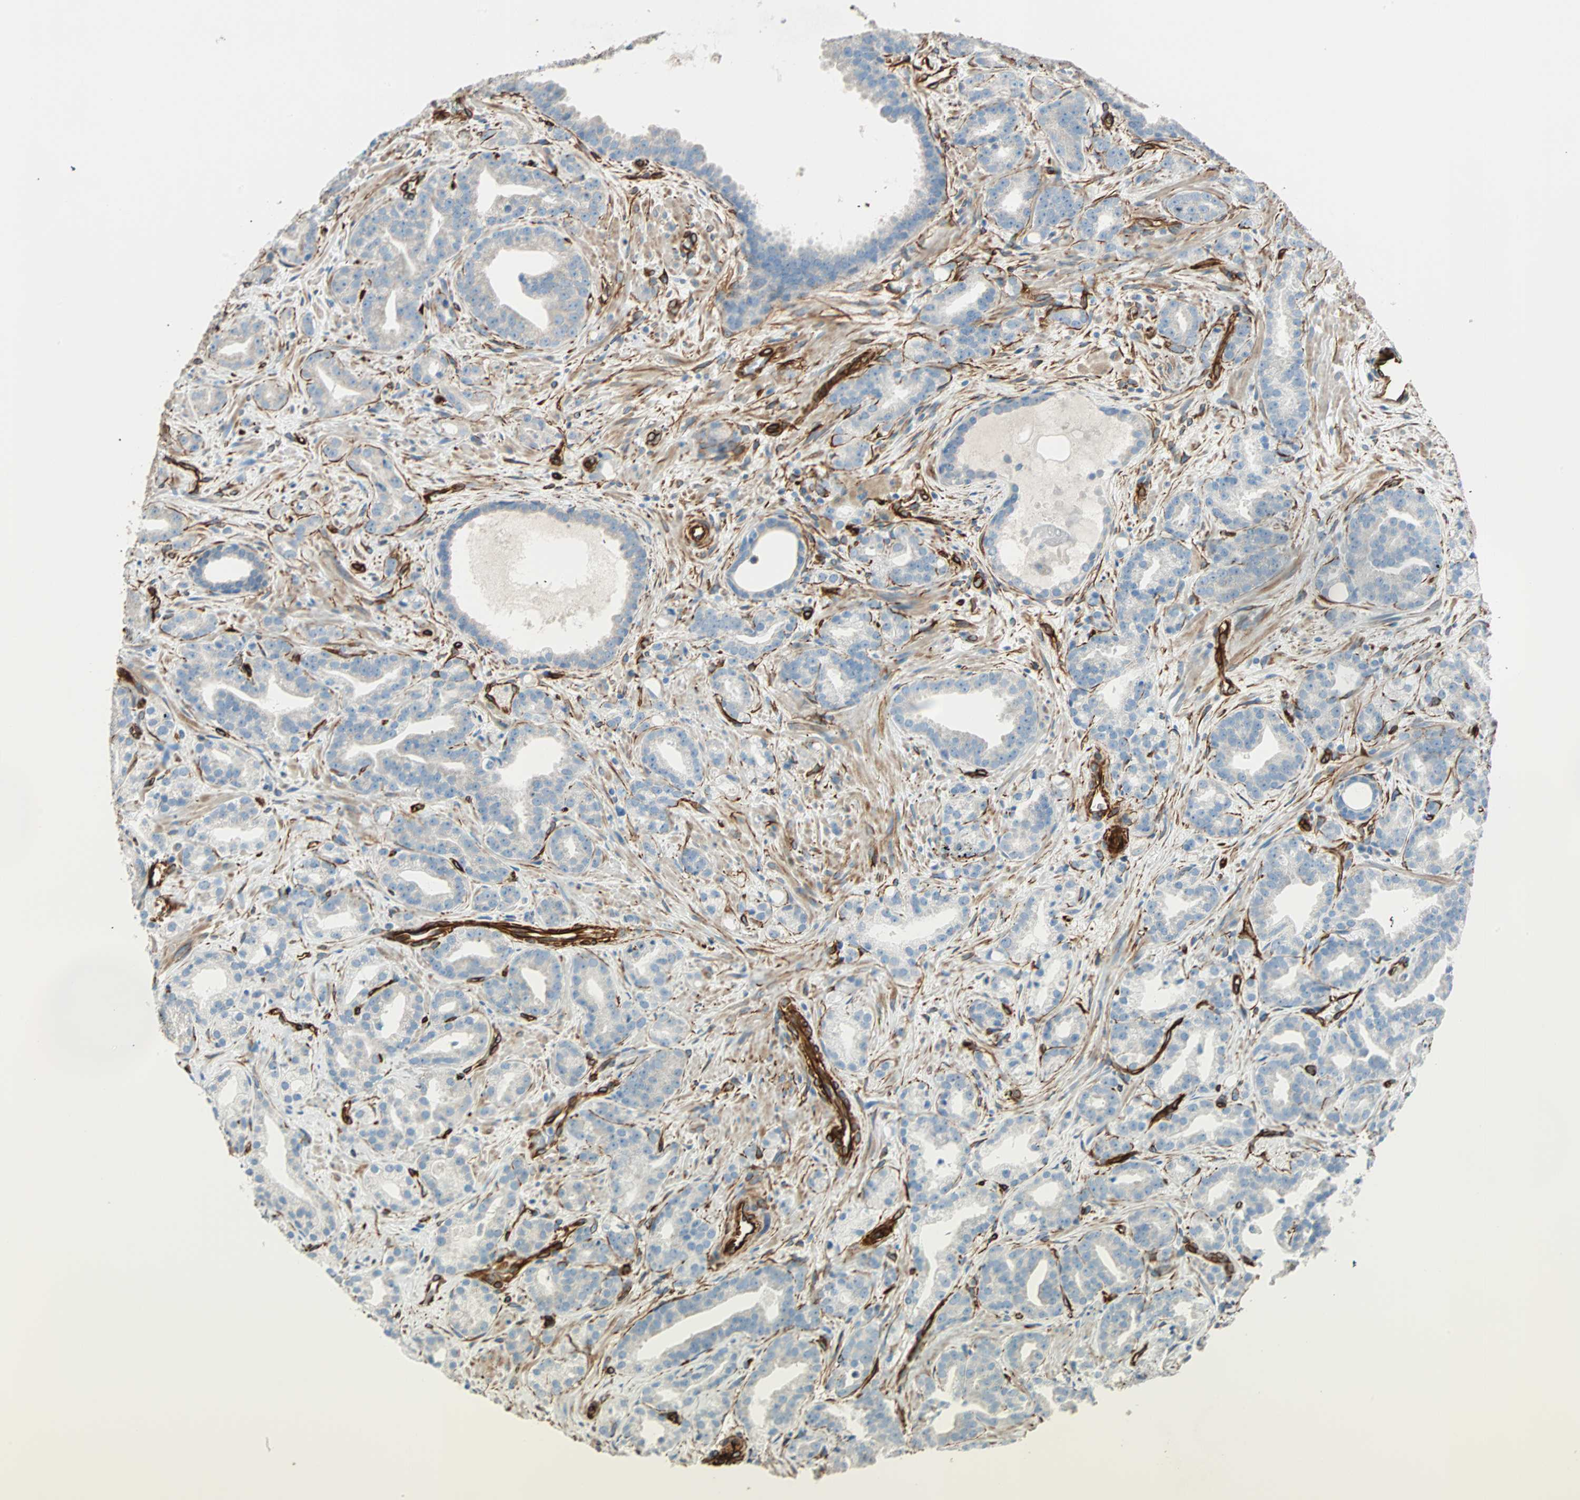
{"staining": {"intensity": "negative", "quantity": "none", "location": "none"}, "tissue": "prostate cancer", "cell_type": "Tumor cells", "image_type": "cancer", "snomed": [{"axis": "morphology", "description": "Adenocarcinoma, Low grade"}, {"axis": "topography", "description": "Prostate"}], "caption": "High magnification brightfield microscopy of adenocarcinoma (low-grade) (prostate) stained with DAB (brown) and counterstained with hematoxylin (blue): tumor cells show no significant expression.", "gene": "NES", "patient": {"sex": "male", "age": 63}}